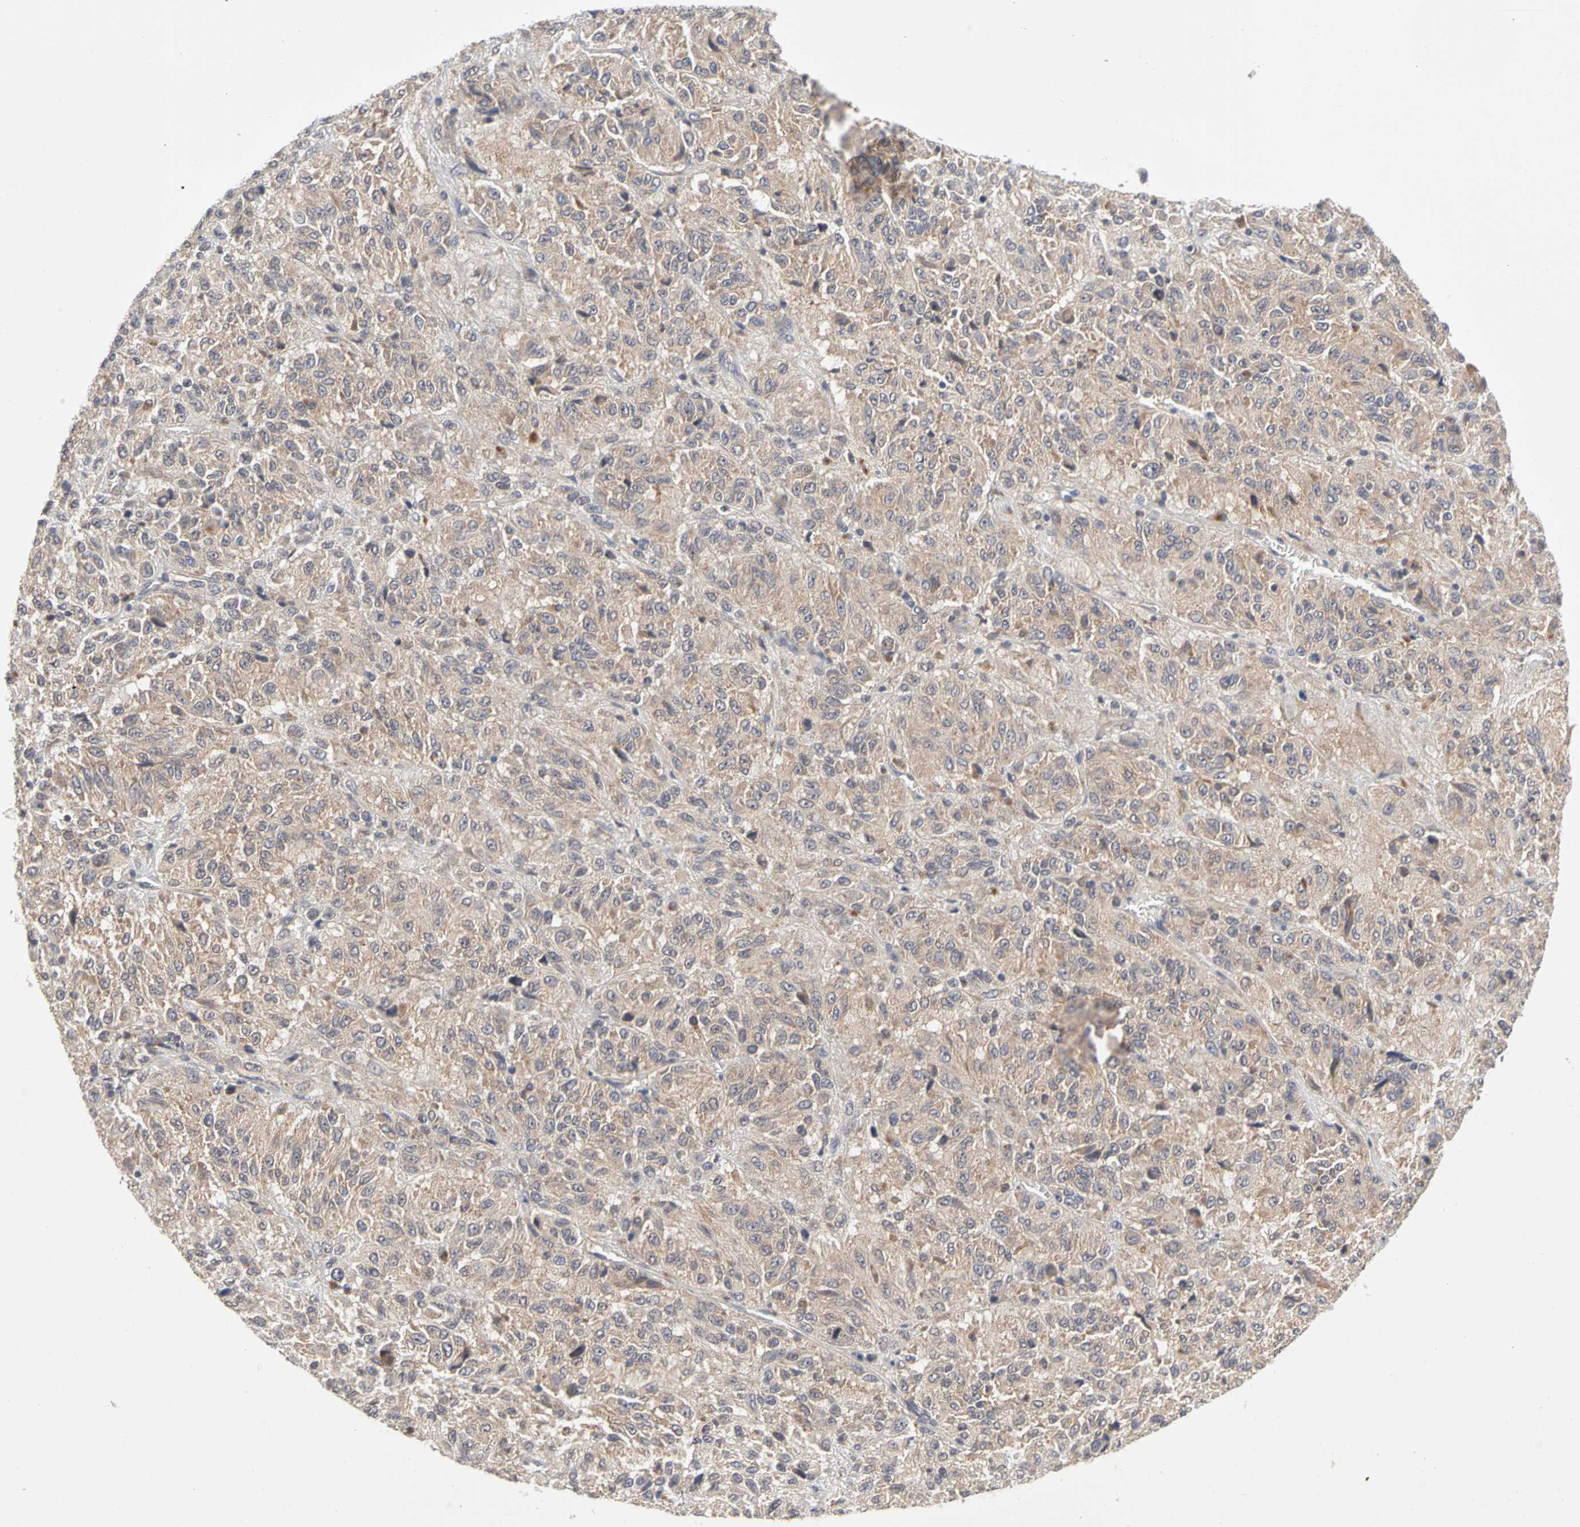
{"staining": {"intensity": "weak", "quantity": ">75%", "location": "cytoplasmic/membranous"}, "tissue": "melanoma", "cell_type": "Tumor cells", "image_type": "cancer", "snomed": [{"axis": "morphology", "description": "Malignant melanoma, Metastatic site"}, {"axis": "topography", "description": "Lung"}], "caption": "This photomicrograph exhibits melanoma stained with IHC to label a protein in brown. The cytoplasmic/membranous of tumor cells show weak positivity for the protein. Nuclei are counter-stained blue.", "gene": "IRAK1", "patient": {"sex": "male", "age": 64}}